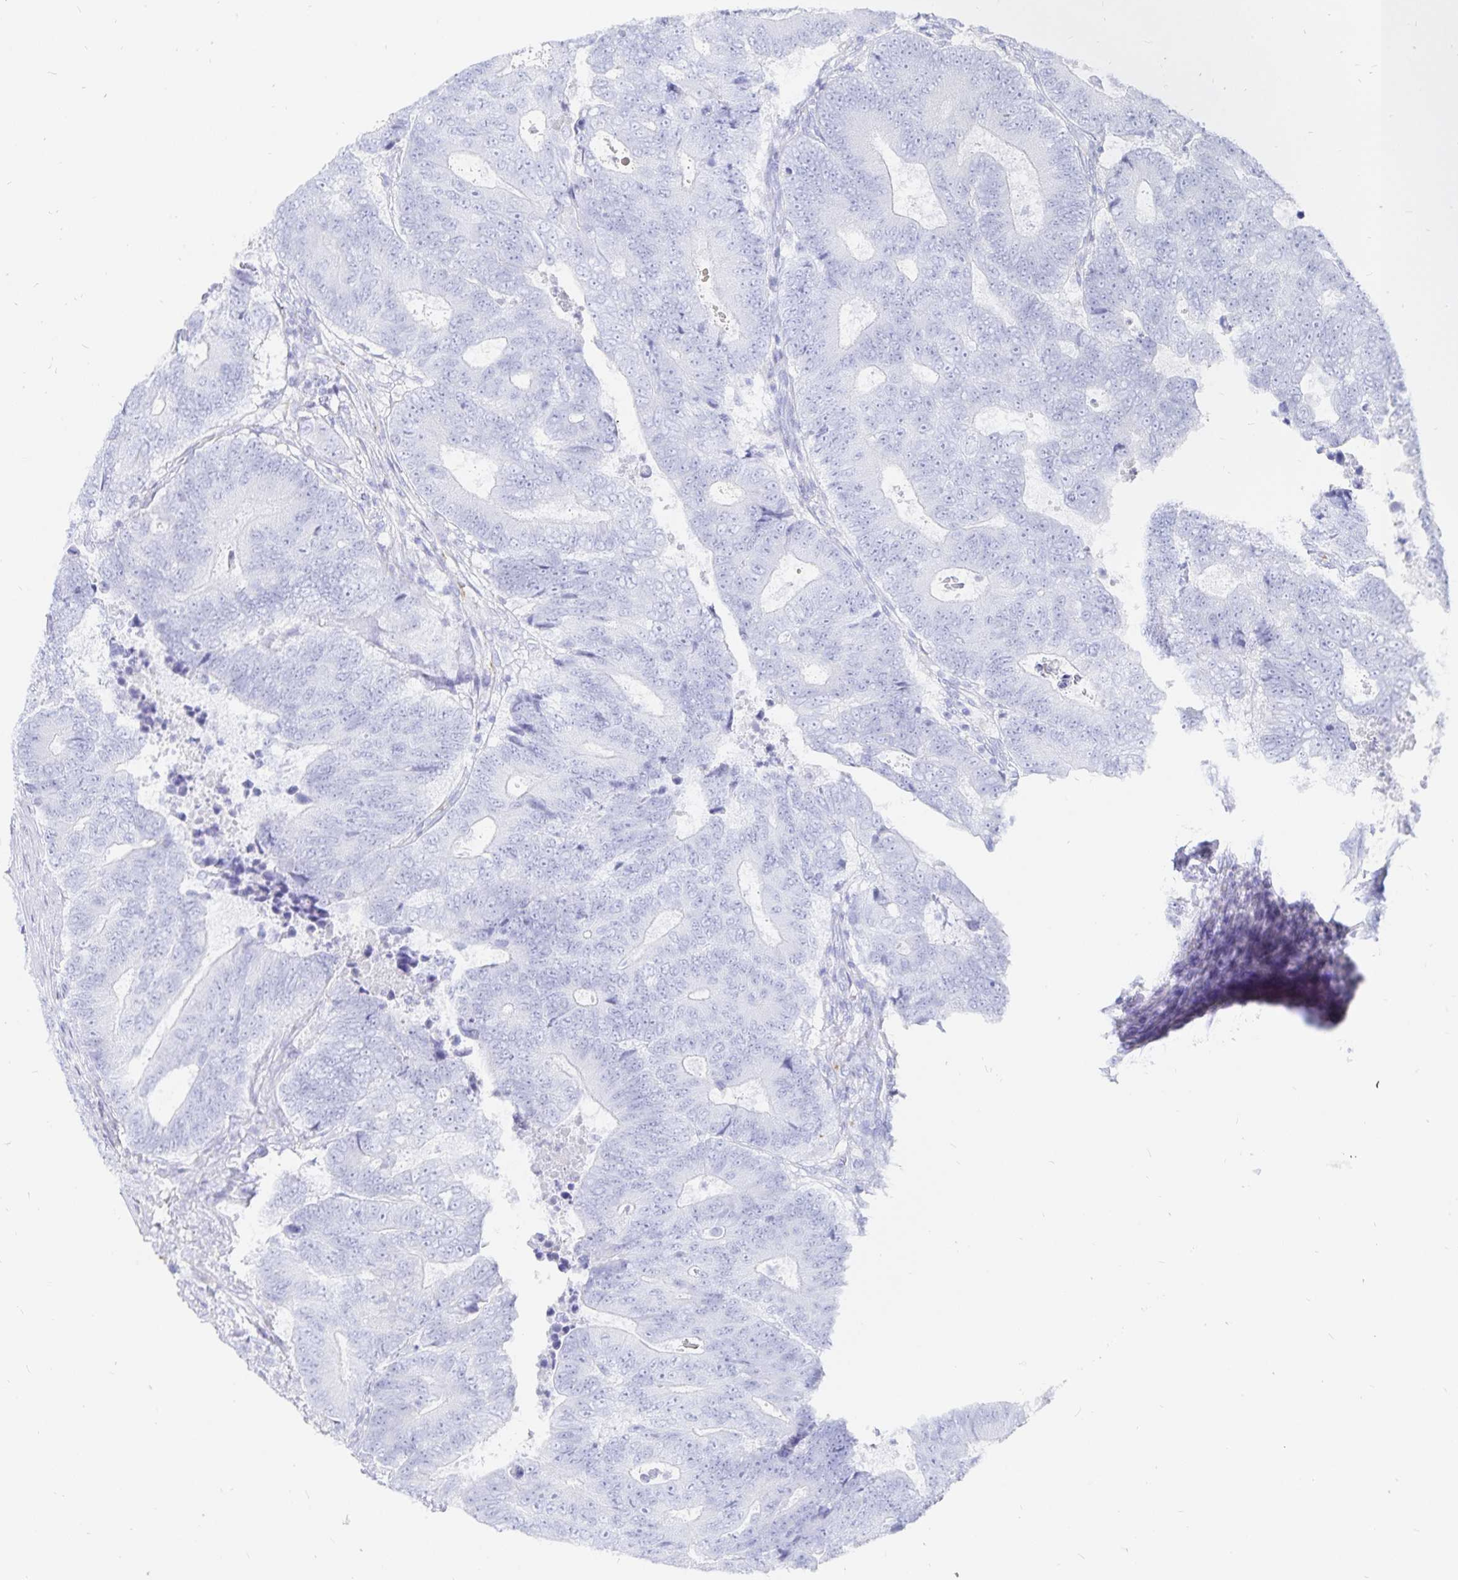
{"staining": {"intensity": "negative", "quantity": "none", "location": "none"}, "tissue": "colorectal cancer", "cell_type": "Tumor cells", "image_type": "cancer", "snomed": [{"axis": "morphology", "description": "Adenocarcinoma, NOS"}, {"axis": "topography", "description": "Colon"}], "caption": "Tumor cells are negative for protein expression in human adenocarcinoma (colorectal).", "gene": "INSL5", "patient": {"sex": "female", "age": 48}}